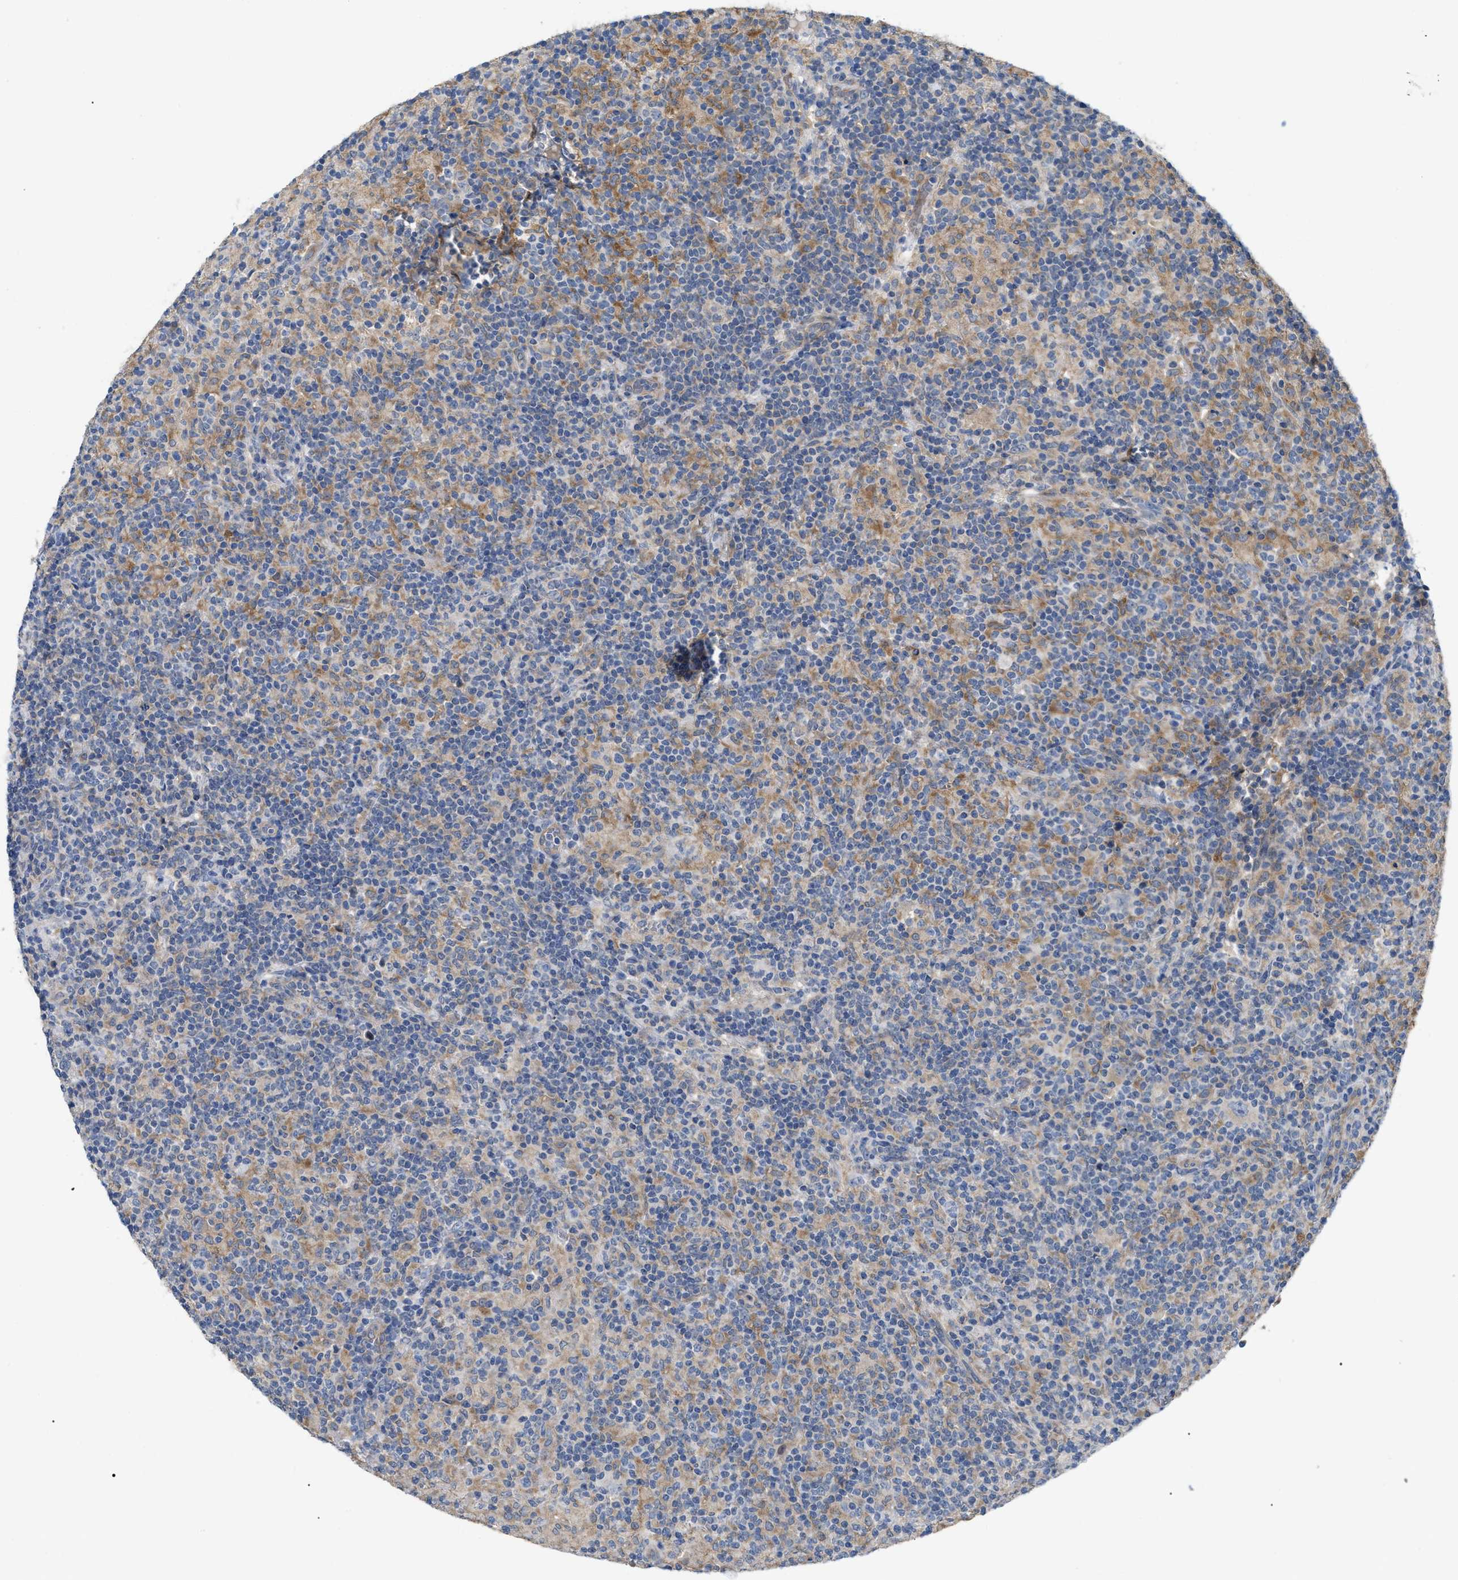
{"staining": {"intensity": "weak", "quantity": "<25%", "location": "cytoplasmic/membranous"}, "tissue": "lymphoma", "cell_type": "Tumor cells", "image_type": "cancer", "snomed": [{"axis": "morphology", "description": "Hodgkin's disease, NOS"}, {"axis": "topography", "description": "Lymph node"}], "caption": "IHC photomicrograph of neoplastic tissue: human Hodgkin's disease stained with DAB exhibits no significant protein expression in tumor cells.", "gene": "DHX58", "patient": {"sex": "male", "age": 70}}